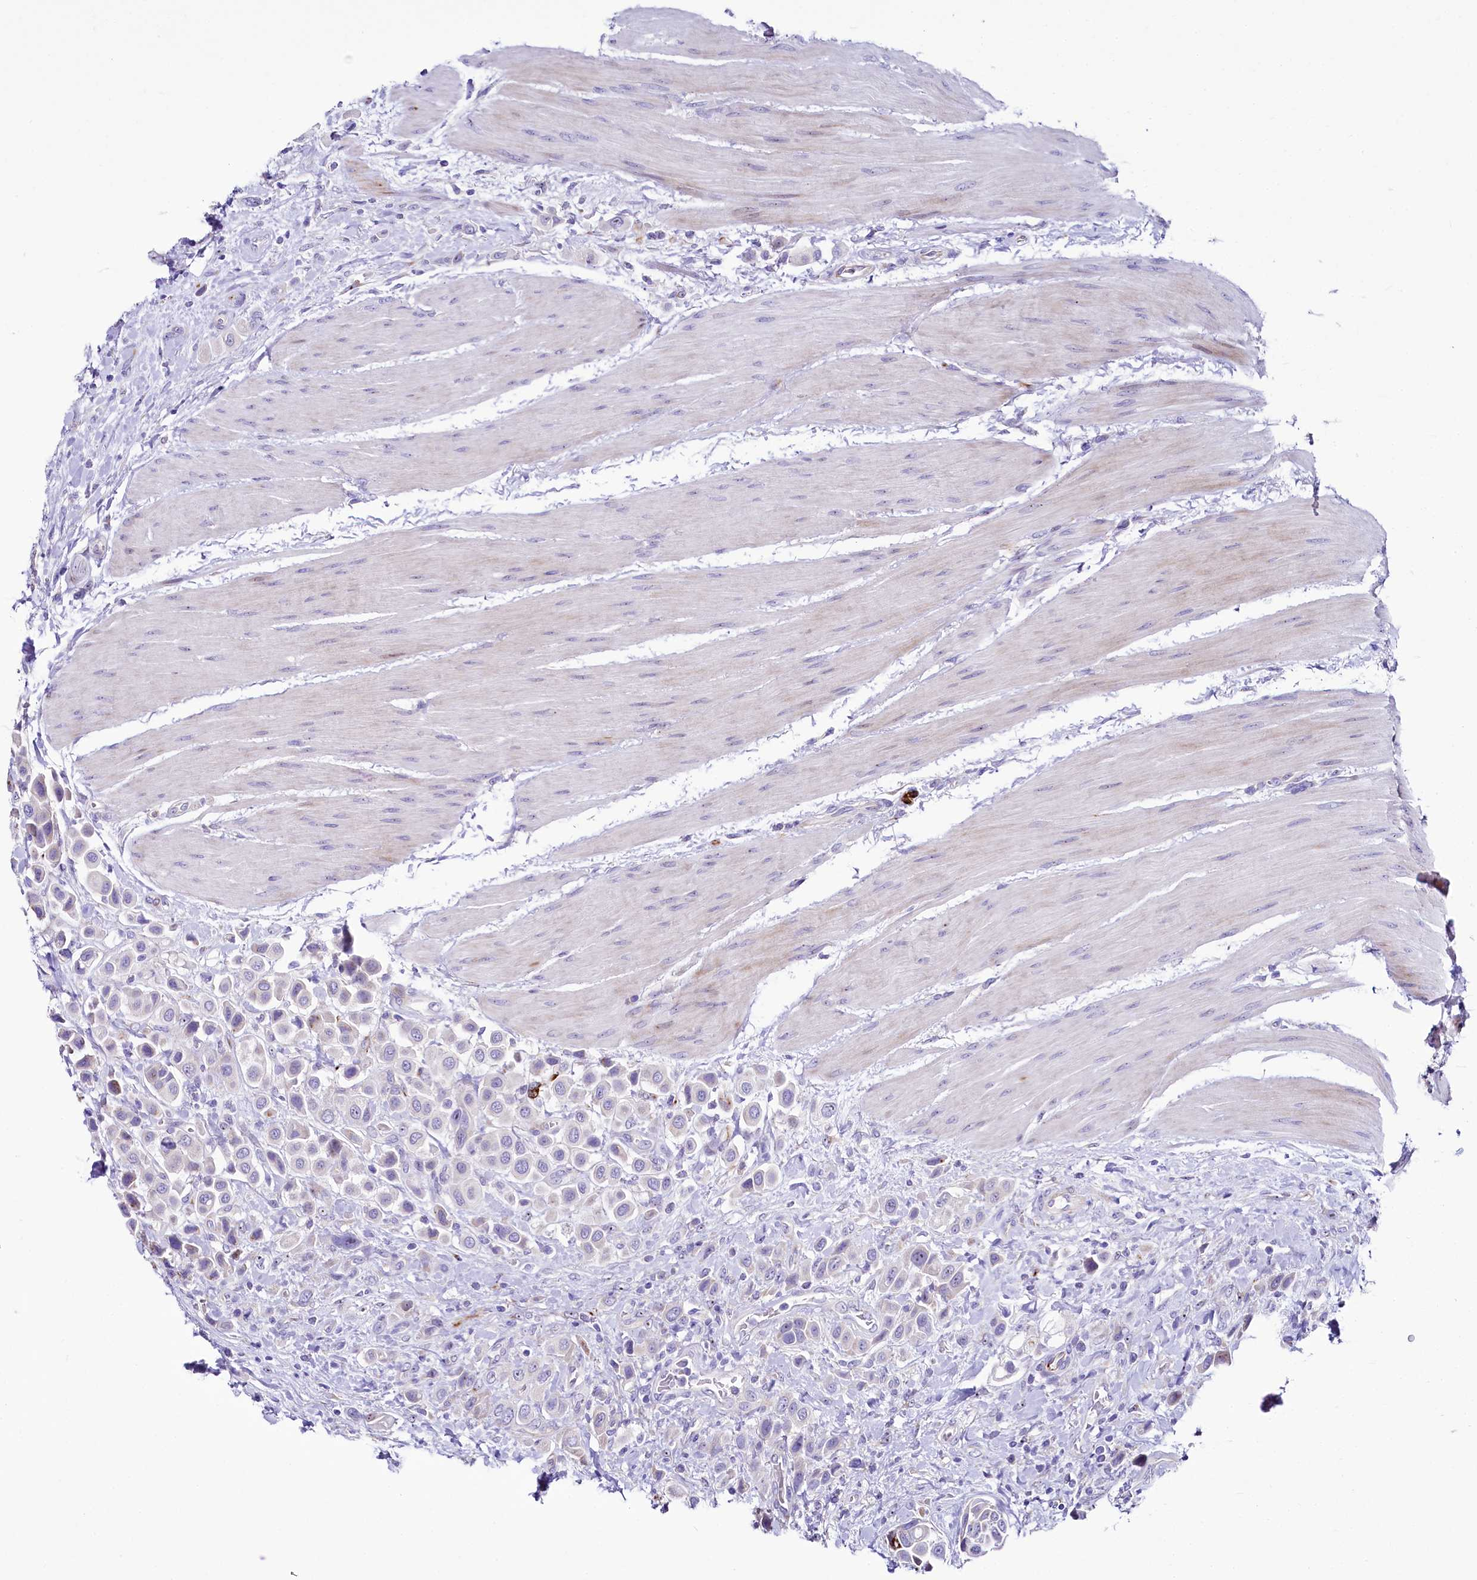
{"staining": {"intensity": "negative", "quantity": "none", "location": "none"}, "tissue": "urothelial cancer", "cell_type": "Tumor cells", "image_type": "cancer", "snomed": [{"axis": "morphology", "description": "Urothelial carcinoma, High grade"}, {"axis": "topography", "description": "Urinary bladder"}], "caption": "DAB immunohistochemical staining of human urothelial cancer demonstrates no significant positivity in tumor cells. (DAB immunohistochemistry visualized using brightfield microscopy, high magnification).", "gene": "SH3TC2", "patient": {"sex": "male", "age": 50}}